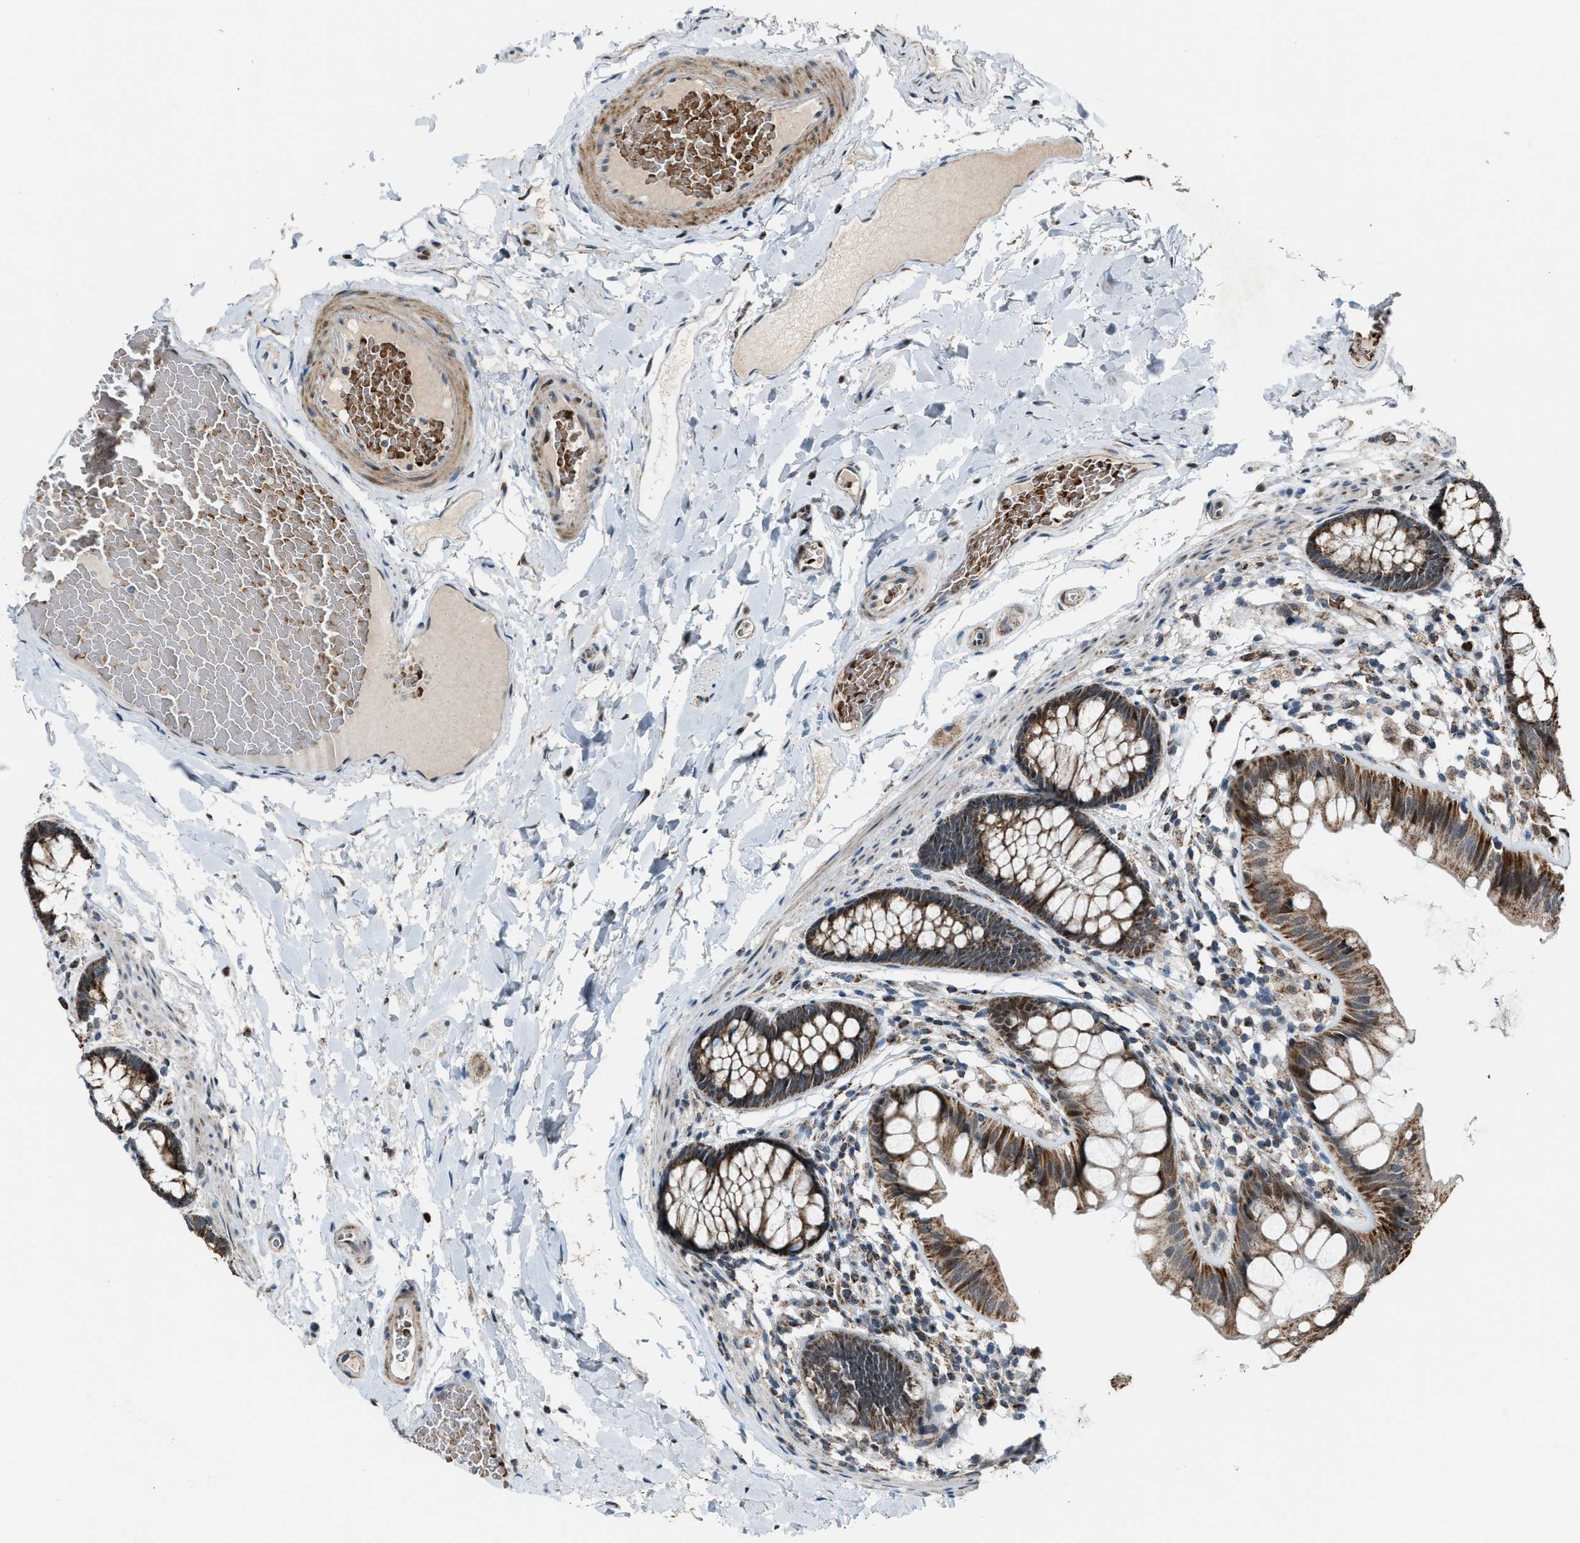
{"staining": {"intensity": "moderate", "quantity": "25%-75%", "location": "cytoplasmic/membranous"}, "tissue": "colon", "cell_type": "Endothelial cells", "image_type": "normal", "snomed": [{"axis": "morphology", "description": "Normal tissue, NOS"}, {"axis": "topography", "description": "Colon"}], "caption": "IHC micrograph of normal human colon stained for a protein (brown), which reveals medium levels of moderate cytoplasmic/membranous expression in approximately 25%-75% of endothelial cells.", "gene": "CHN2", "patient": {"sex": "female", "age": 56}}